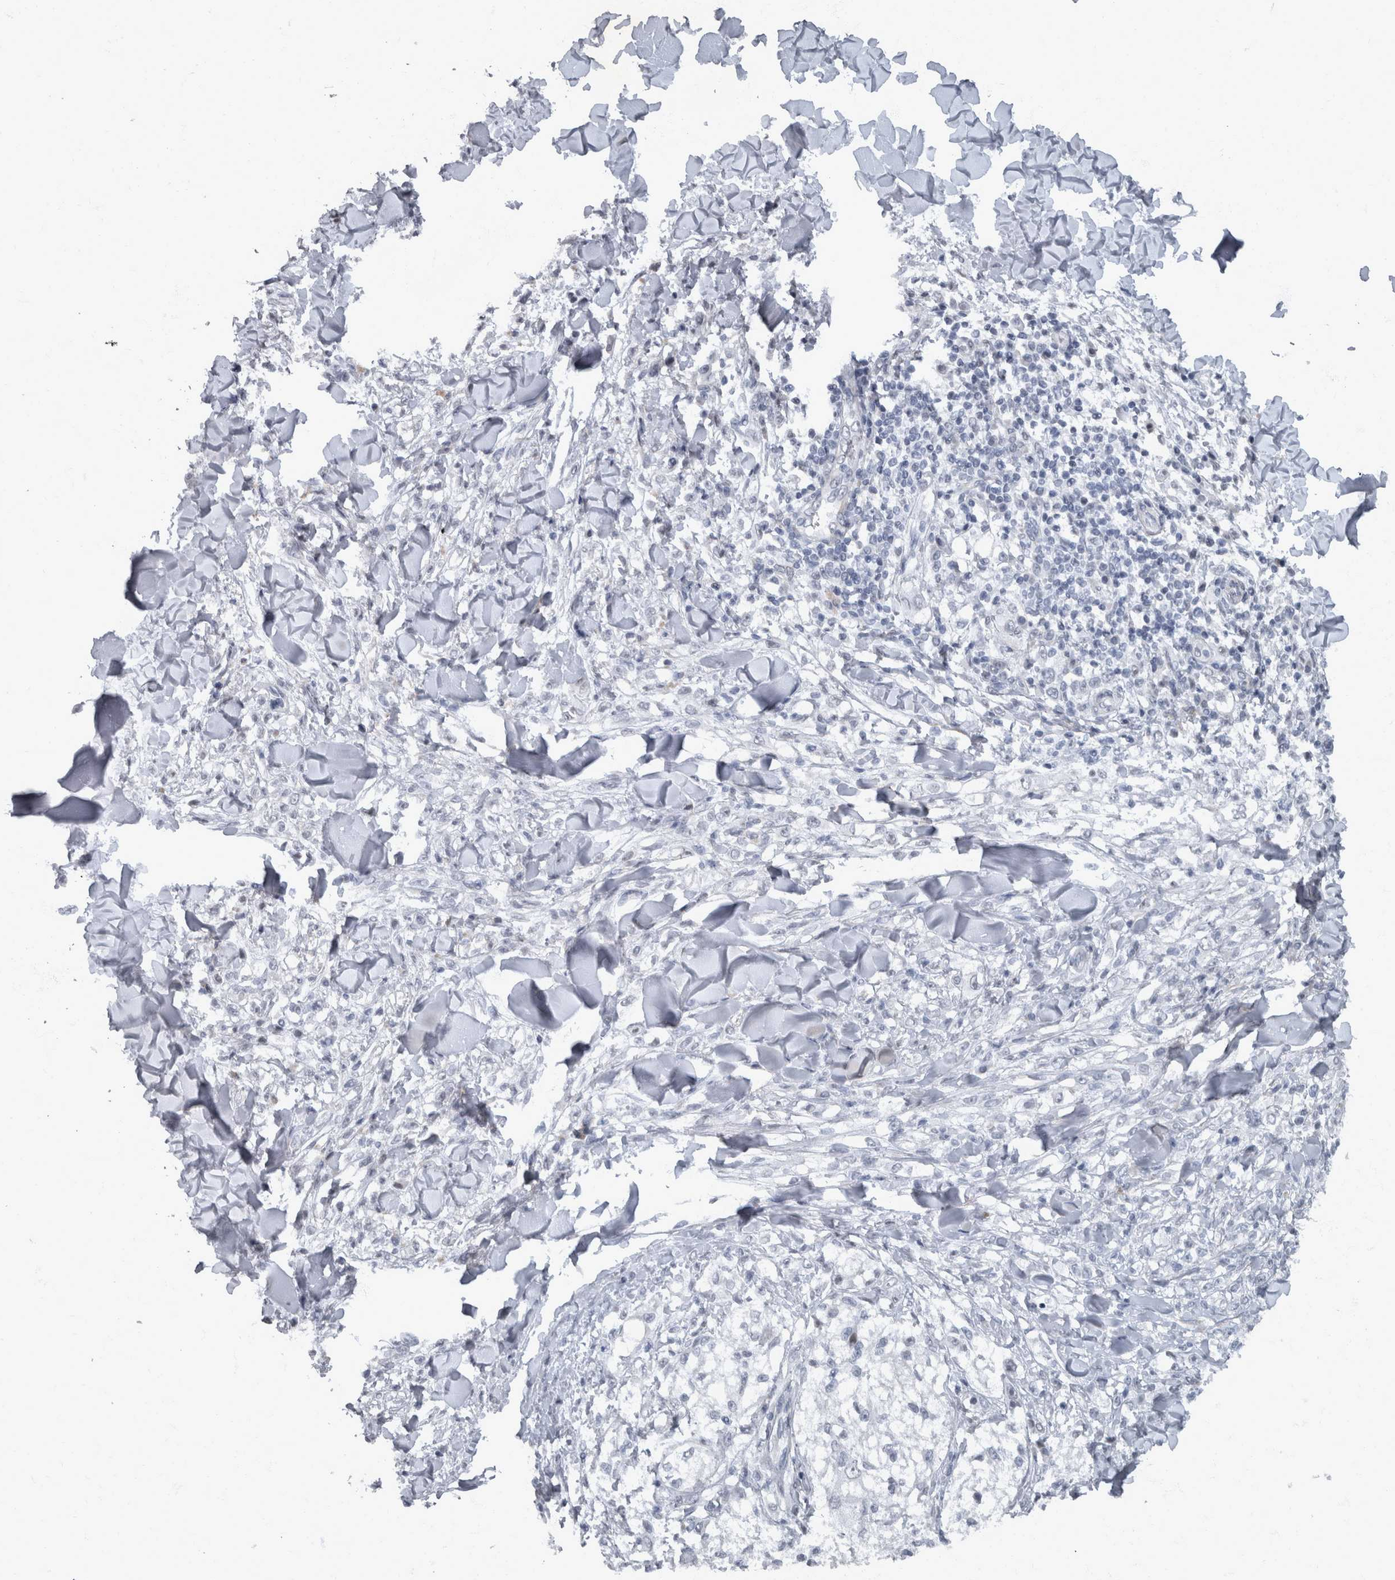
{"staining": {"intensity": "negative", "quantity": "none", "location": "none"}, "tissue": "melanoma", "cell_type": "Tumor cells", "image_type": "cancer", "snomed": [{"axis": "morphology", "description": "Malignant melanoma, NOS"}, {"axis": "topography", "description": "Skin of head"}], "caption": "DAB (3,3'-diaminobenzidine) immunohistochemical staining of human malignant melanoma displays no significant positivity in tumor cells. (DAB IHC visualized using brightfield microscopy, high magnification).", "gene": "WDR33", "patient": {"sex": "male", "age": 83}}